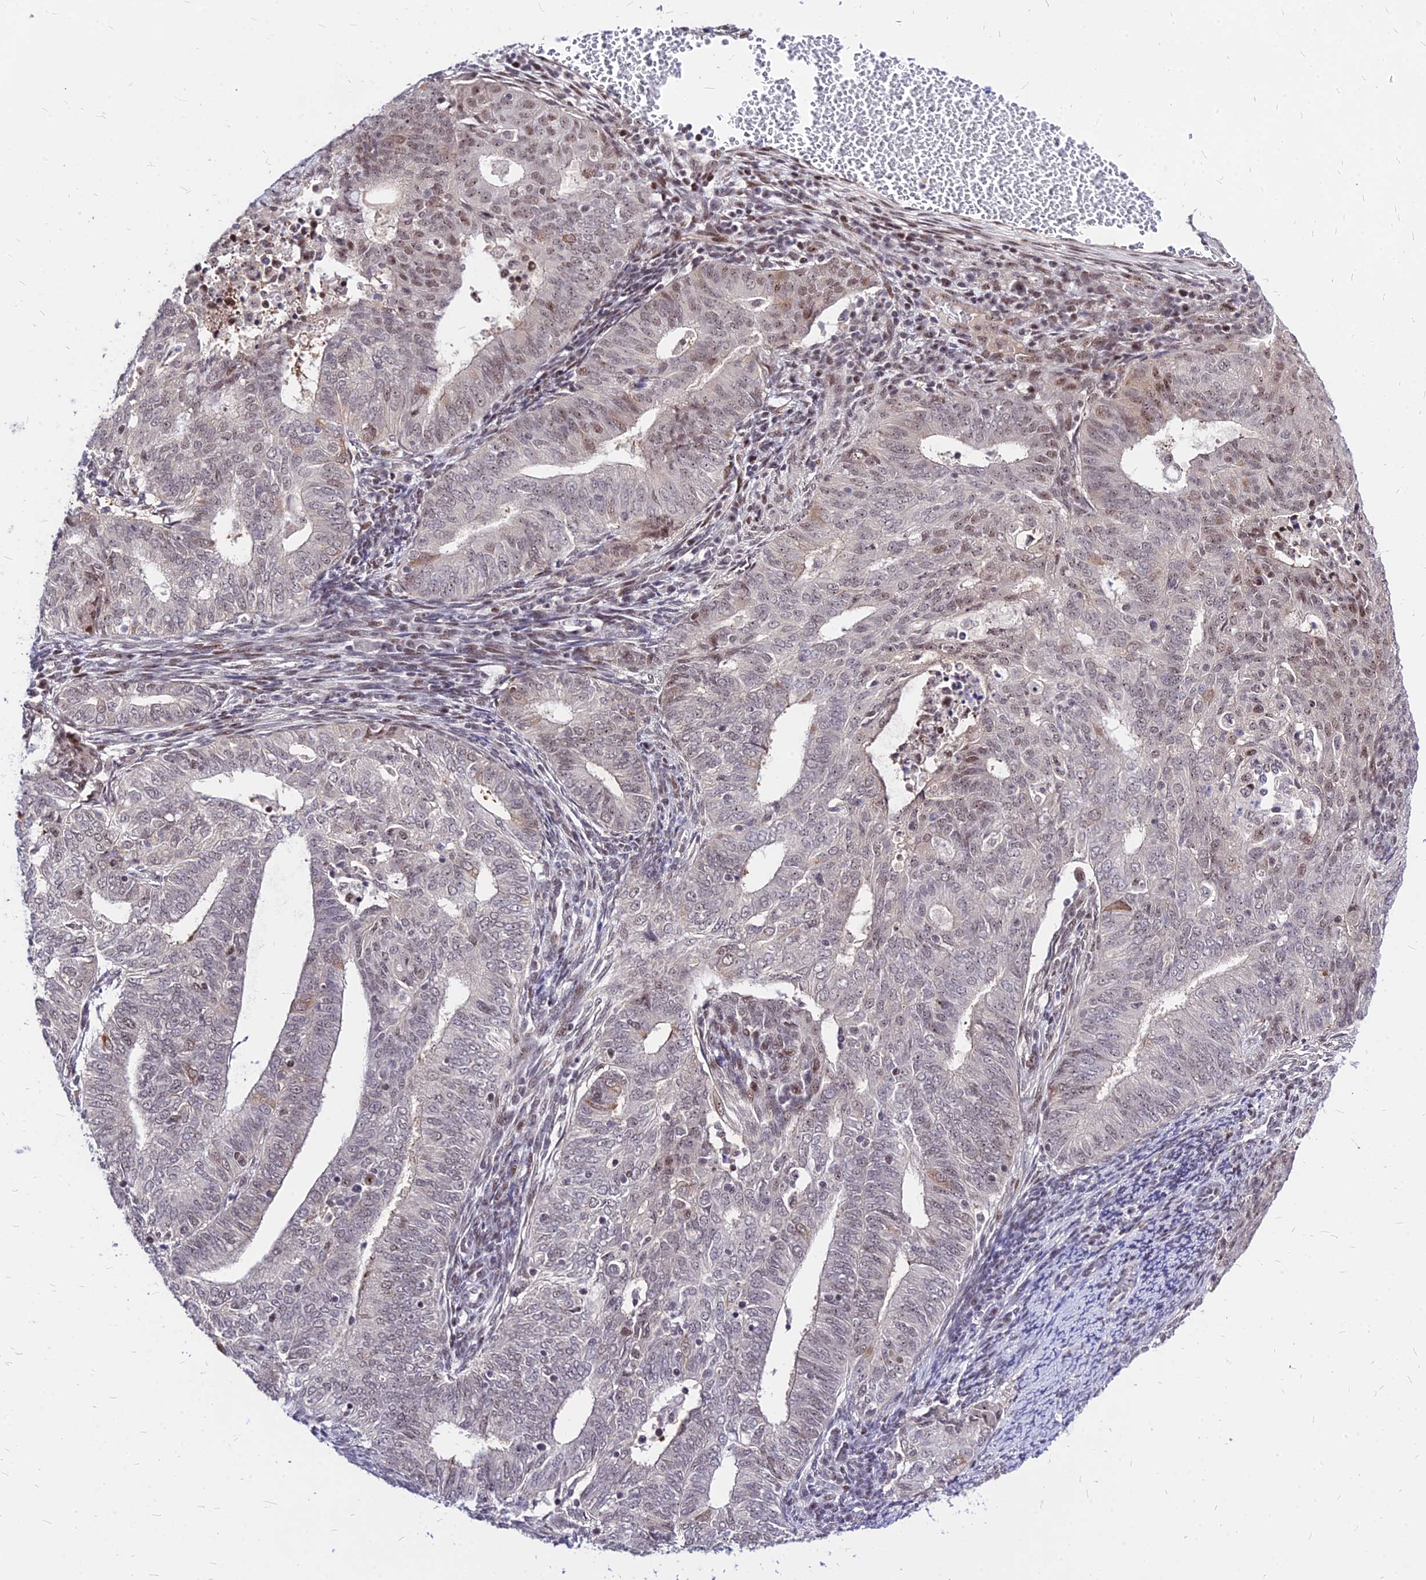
{"staining": {"intensity": "weak", "quantity": "<25%", "location": "nuclear"}, "tissue": "endometrial cancer", "cell_type": "Tumor cells", "image_type": "cancer", "snomed": [{"axis": "morphology", "description": "Adenocarcinoma, NOS"}, {"axis": "topography", "description": "Endometrium"}], "caption": "This is a micrograph of immunohistochemistry (IHC) staining of endometrial adenocarcinoma, which shows no staining in tumor cells. (IHC, brightfield microscopy, high magnification).", "gene": "DDX55", "patient": {"sex": "female", "age": 62}}